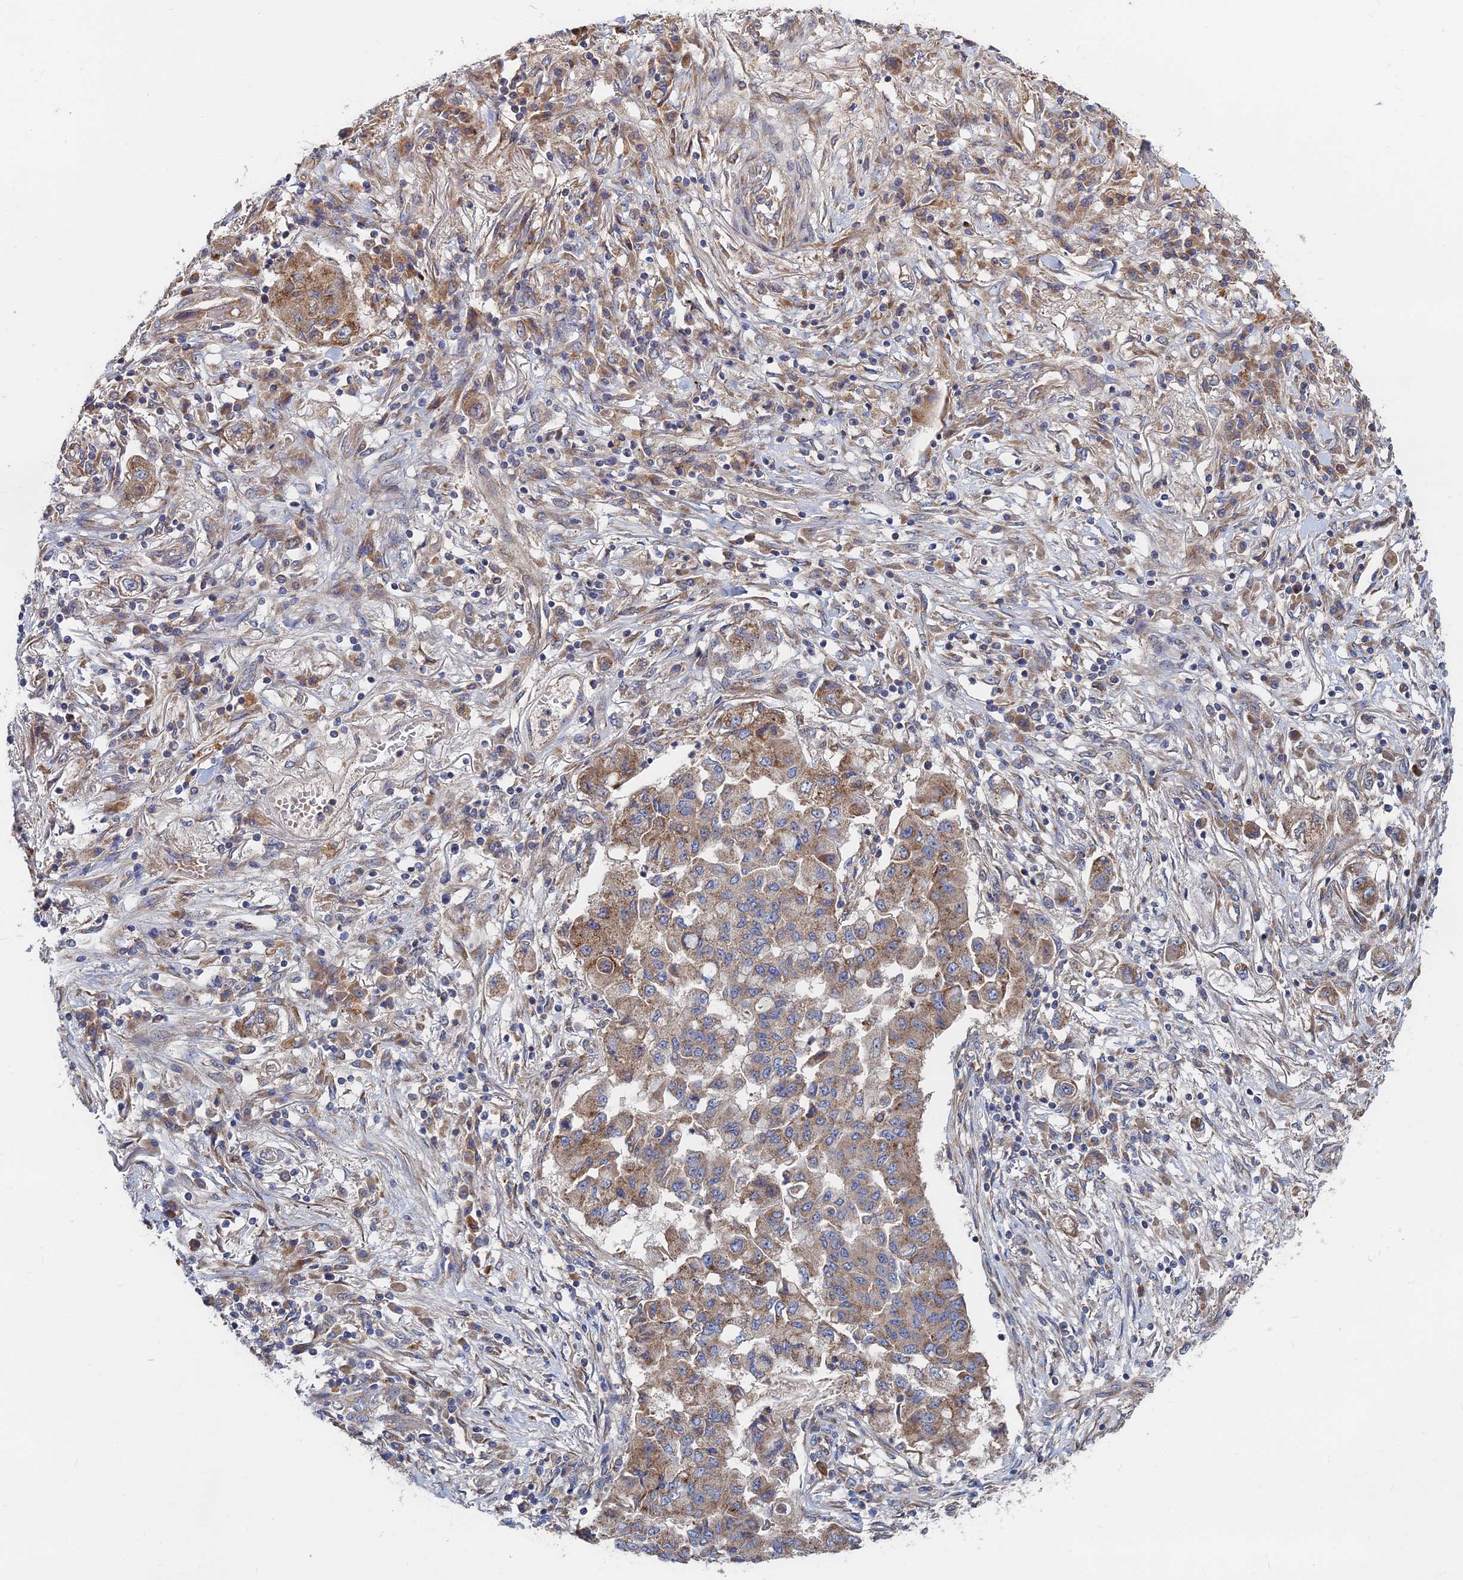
{"staining": {"intensity": "moderate", "quantity": ">75%", "location": "cytoplasmic/membranous"}, "tissue": "lung cancer", "cell_type": "Tumor cells", "image_type": "cancer", "snomed": [{"axis": "morphology", "description": "Squamous cell carcinoma, NOS"}, {"axis": "topography", "description": "Lung"}], "caption": "Immunohistochemistry of lung cancer shows medium levels of moderate cytoplasmic/membranous expression in approximately >75% of tumor cells. The protein of interest is shown in brown color, while the nuclei are stained blue.", "gene": "CCZ1", "patient": {"sex": "male", "age": 74}}